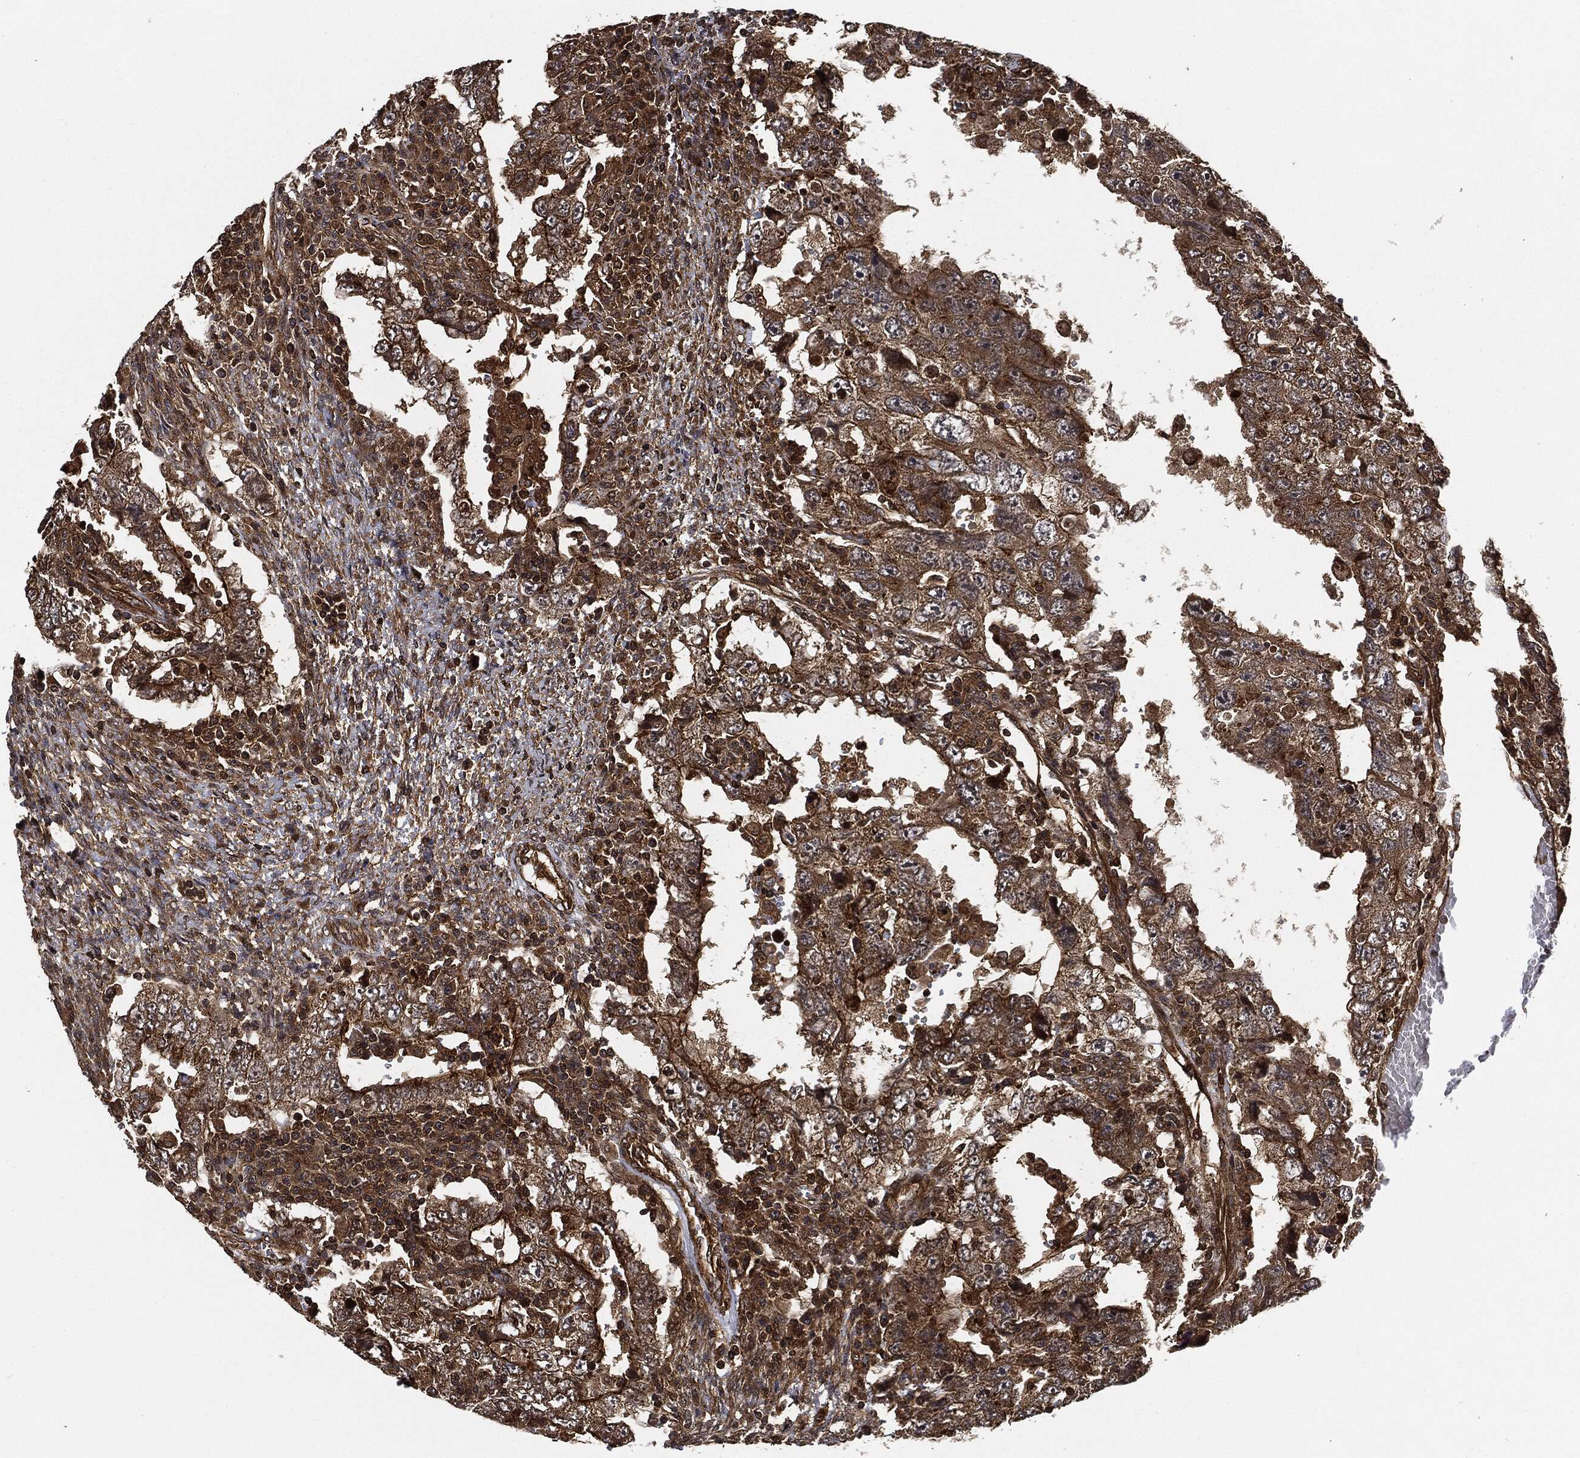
{"staining": {"intensity": "strong", "quantity": ">75%", "location": "cytoplasmic/membranous"}, "tissue": "testis cancer", "cell_type": "Tumor cells", "image_type": "cancer", "snomed": [{"axis": "morphology", "description": "Carcinoma, Embryonal, NOS"}, {"axis": "topography", "description": "Testis"}], "caption": "The image shows staining of testis cancer (embryonal carcinoma), revealing strong cytoplasmic/membranous protein expression (brown color) within tumor cells.", "gene": "CEP290", "patient": {"sex": "male", "age": 26}}